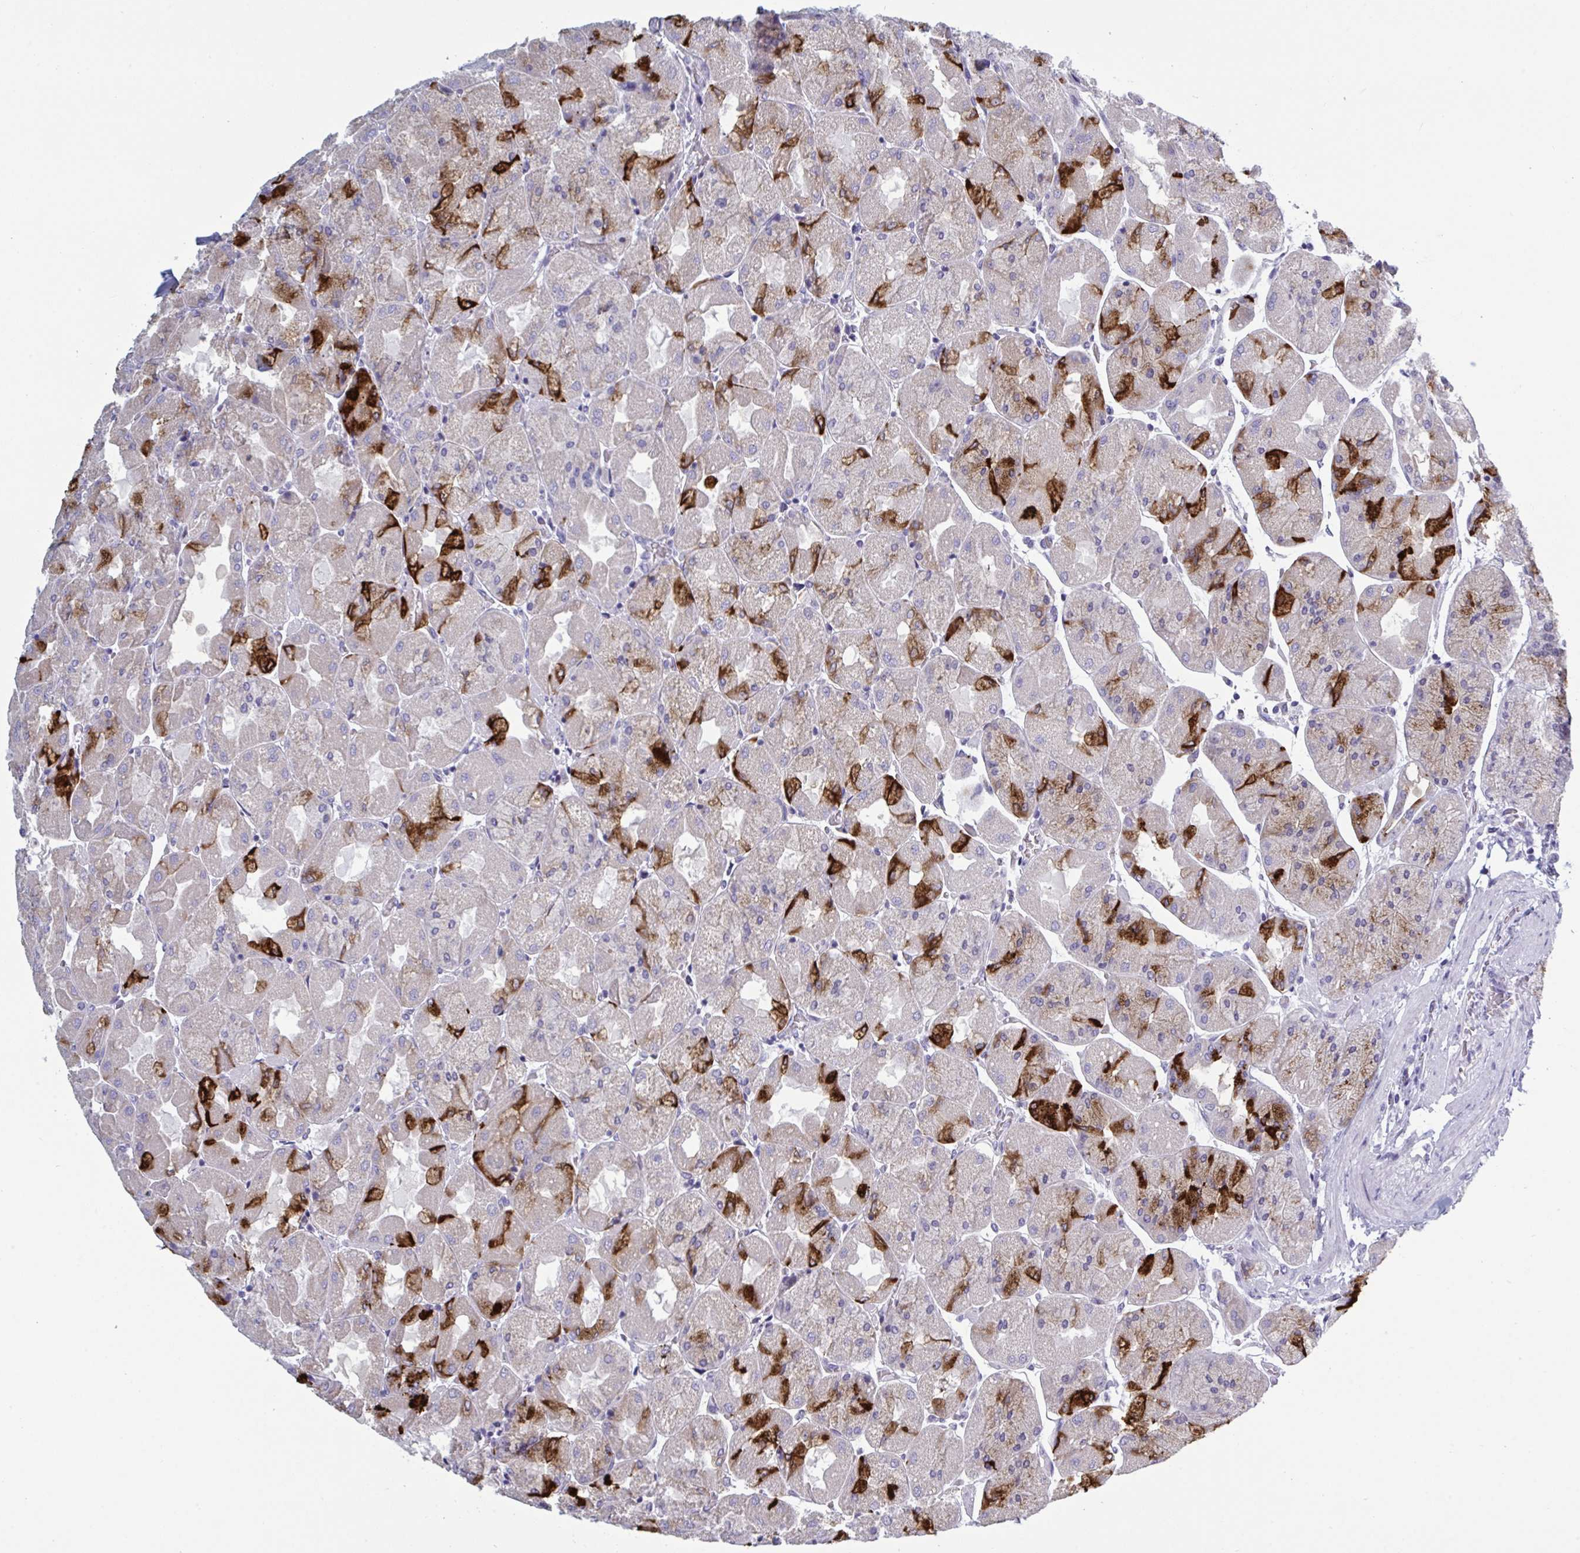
{"staining": {"intensity": "strong", "quantity": "<25%", "location": "cytoplasmic/membranous"}, "tissue": "stomach", "cell_type": "Glandular cells", "image_type": "normal", "snomed": [{"axis": "morphology", "description": "Normal tissue, NOS"}, {"axis": "topography", "description": "Stomach"}], "caption": "This image shows normal stomach stained with immunohistochemistry to label a protein in brown. The cytoplasmic/membranous of glandular cells show strong positivity for the protein. Nuclei are counter-stained blue.", "gene": "NDUFC2", "patient": {"sex": "female", "age": 61}}